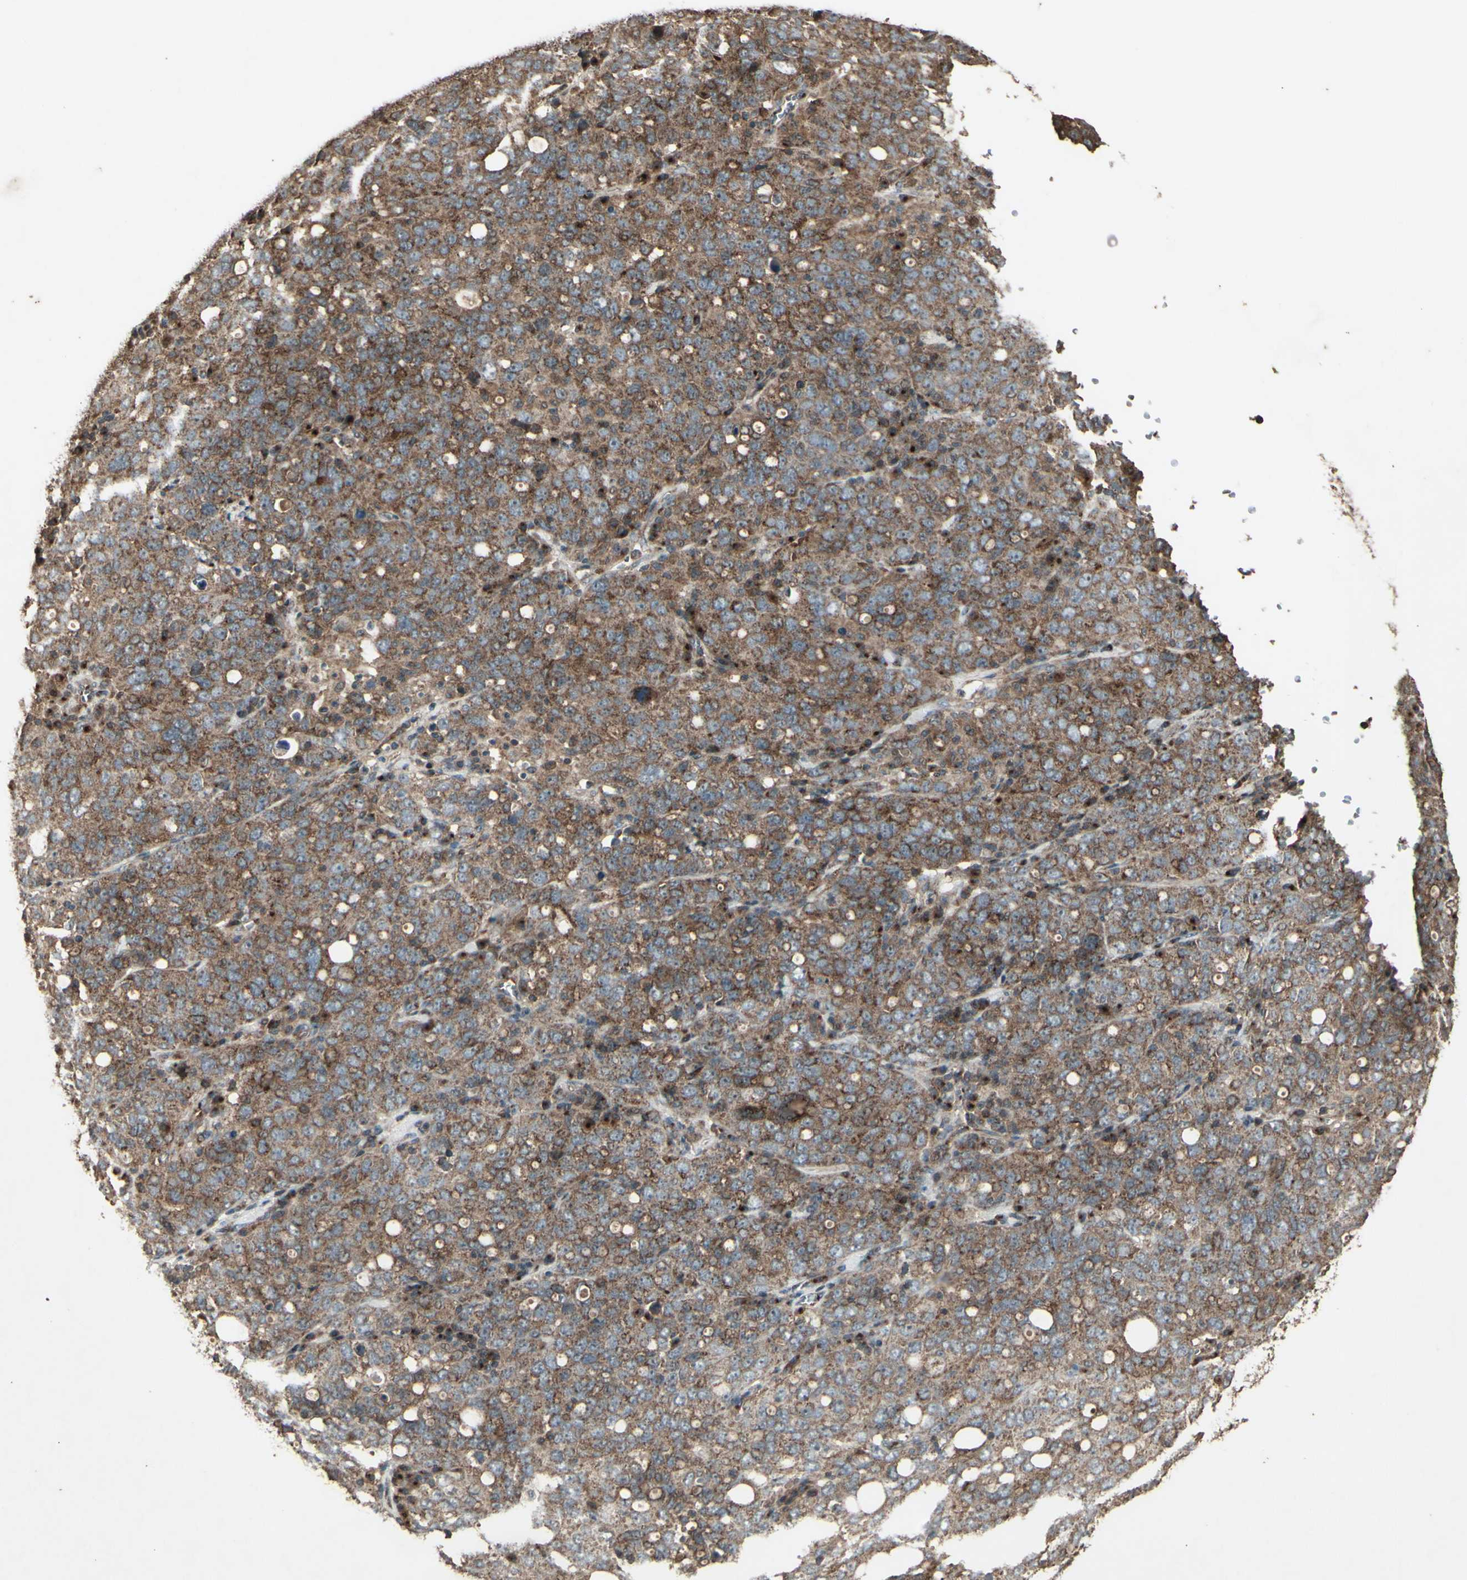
{"staining": {"intensity": "moderate", "quantity": ">75%", "location": "cytoplasmic/membranous"}, "tissue": "ovarian cancer", "cell_type": "Tumor cells", "image_type": "cancer", "snomed": [{"axis": "morphology", "description": "Carcinoma, endometroid"}, {"axis": "topography", "description": "Ovary"}], "caption": "Immunohistochemistry of human ovarian cancer reveals medium levels of moderate cytoplasmic/membranous positivity in approximately >75% of tumor cells.", "gene": "AP1G1", "patient": {"sex": "female", "age": 62}}